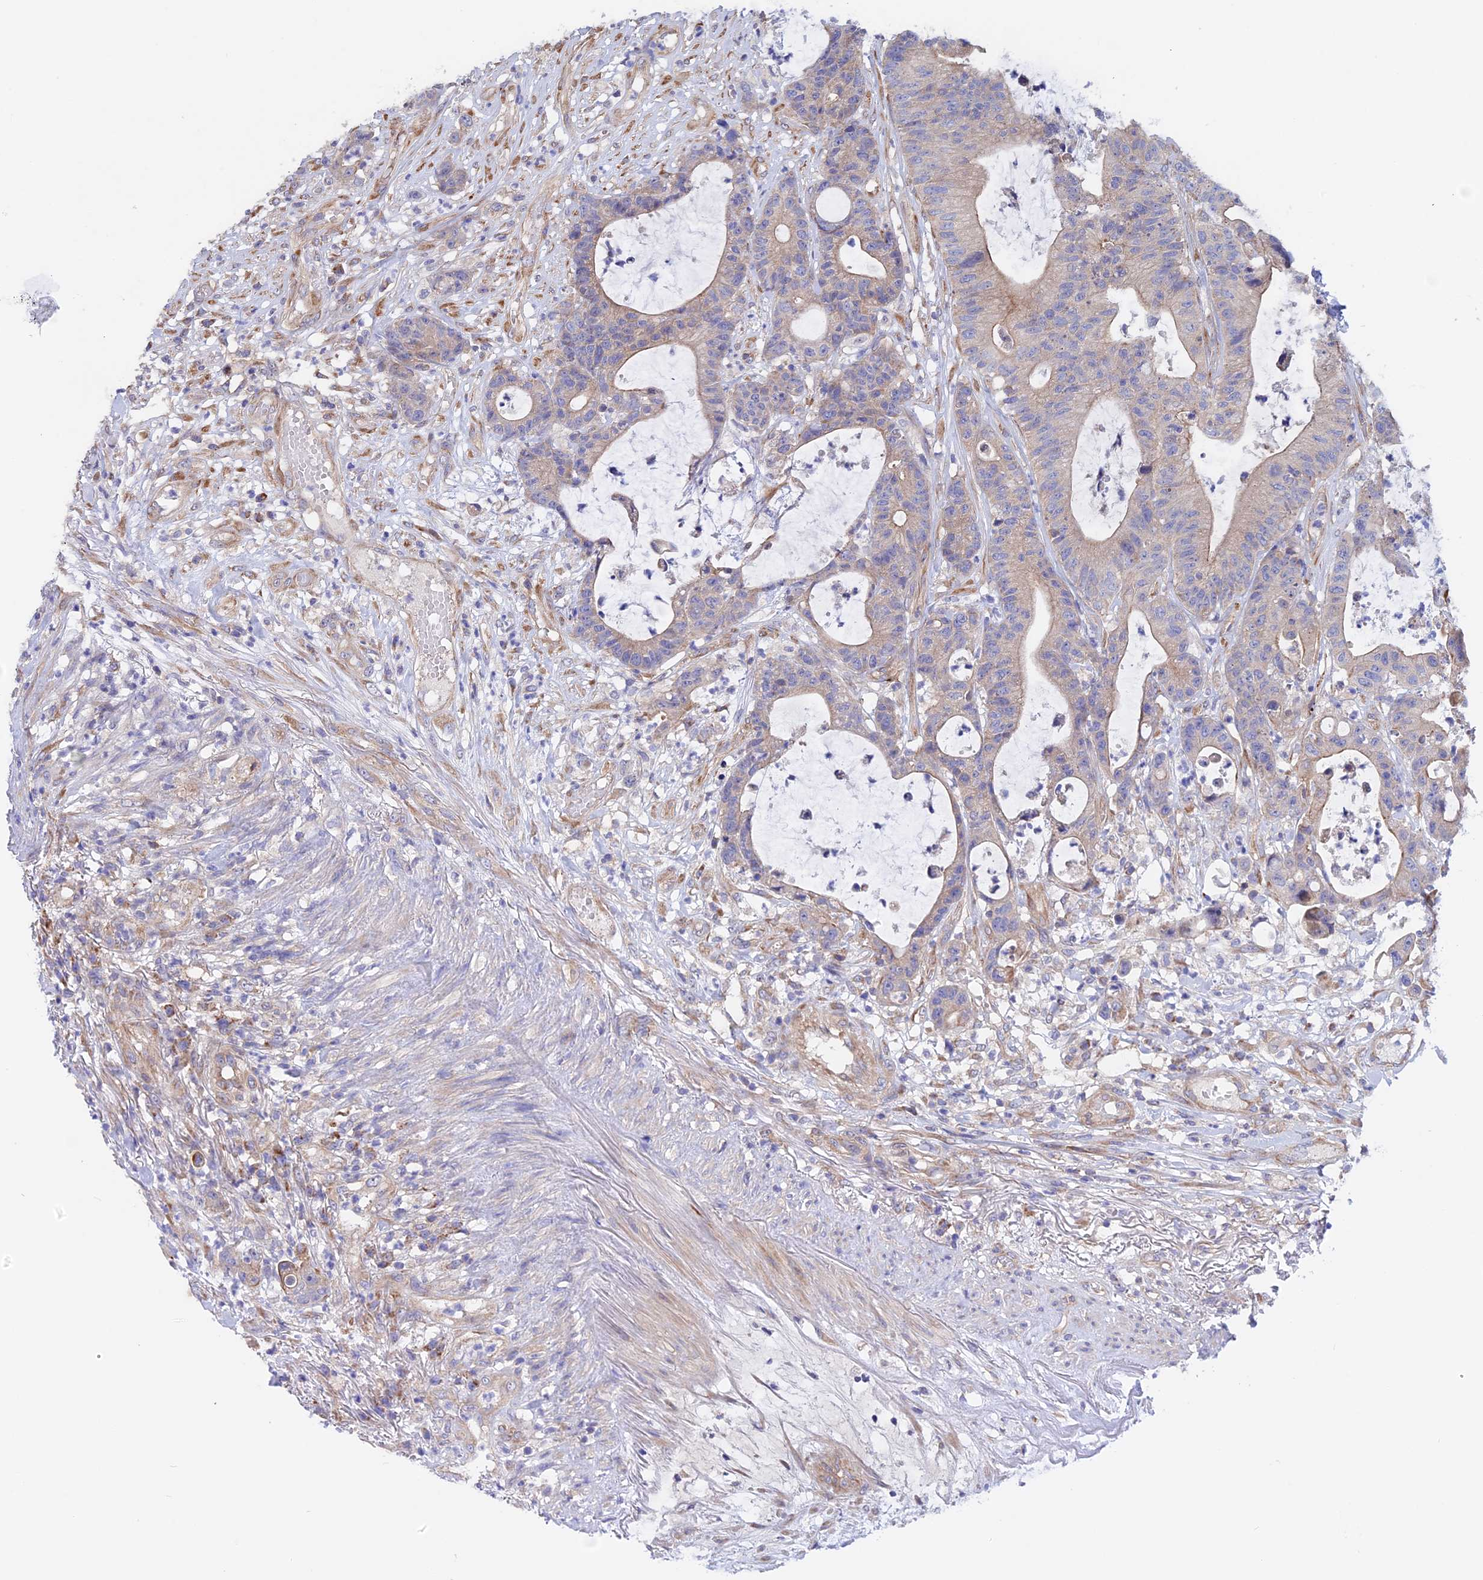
{"staining": {"intensity": "weak", "quantity": "25%-75%", "location": "cytoplasmic/membranous"}, "tissue": "colorectal cancer", "cell_type": "Tumor cells", "image_type": "cancer", "snomed": [{"axis": "morphology", "description": "Adenocarcinoma, NOS"}, {"axis": "topography", "description": "Colon"}], "caption": "Immunohistochemistry (IHC) histopathology image of neoplastic tissue: colorectal cancer stained using immunohistochemistry demonstrates low levels of weak protein expression localized specifically in the cytoplasmic/membranous of tumor cells, appearing as a cytoplasmic/membranous brown color.", "gene": "HYCC1", "patient": {"sex": "female", "age": 84}}